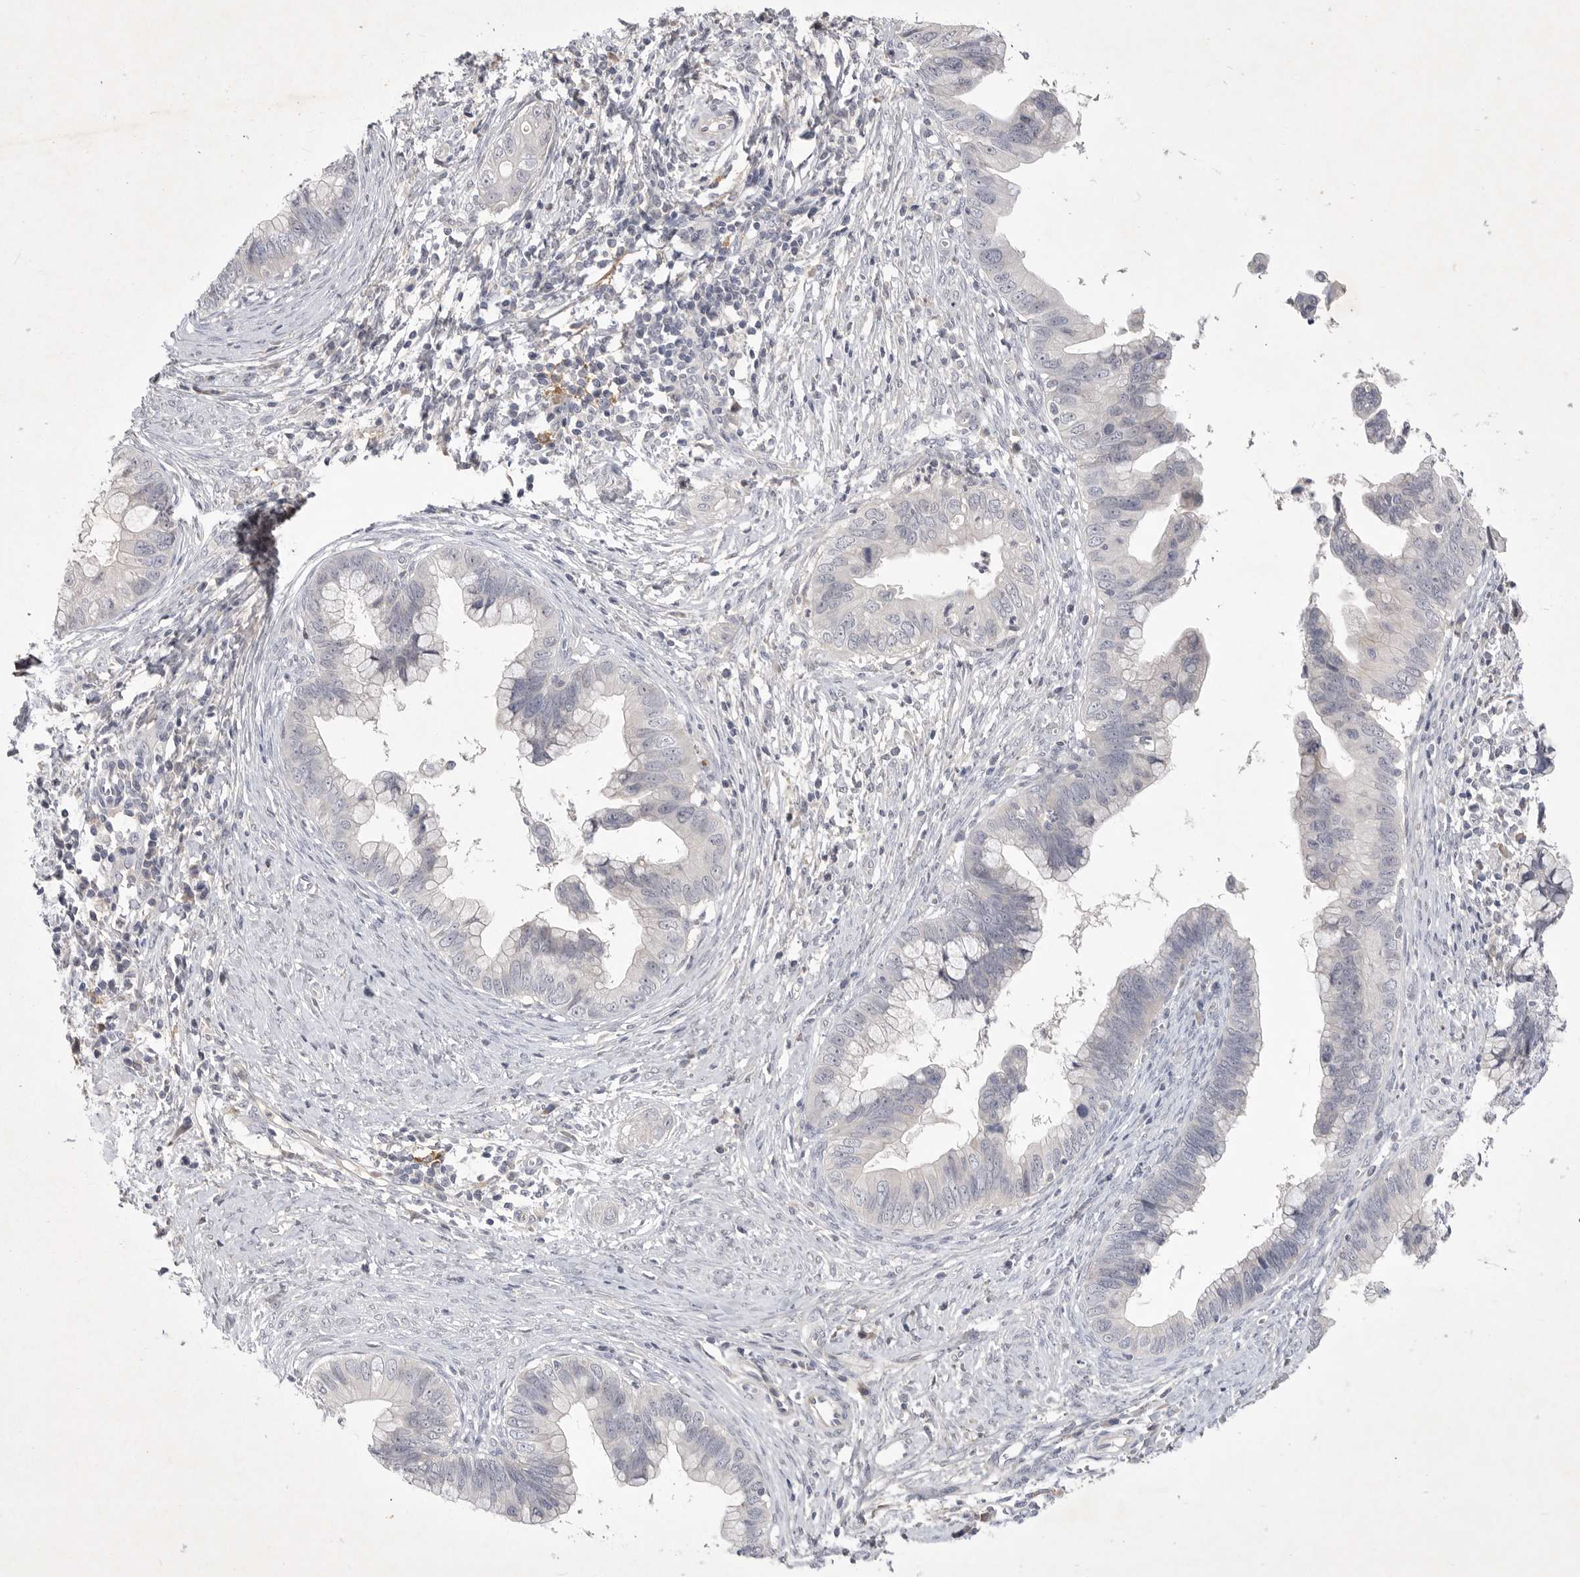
{"staining": {"intensity": "negative", "quantity": "none", "location": "none"}, "tissue": "cervical cancer", "cell_type": "Tumor cells", "image_type": "cancer", "snomed": [{"axis": "morphology", "description": "Adenocarcinoma, NOS"}, {"axis": "topography", "description": "Cervix"}], "caption": "IHC photomicrograph of adenocarcinoma (cervical) stained for a protein (brown), which demonstrates no staining in tumor cells.", "gene": "ITGAD", "patient": {"sex": "female", "age": 44}}